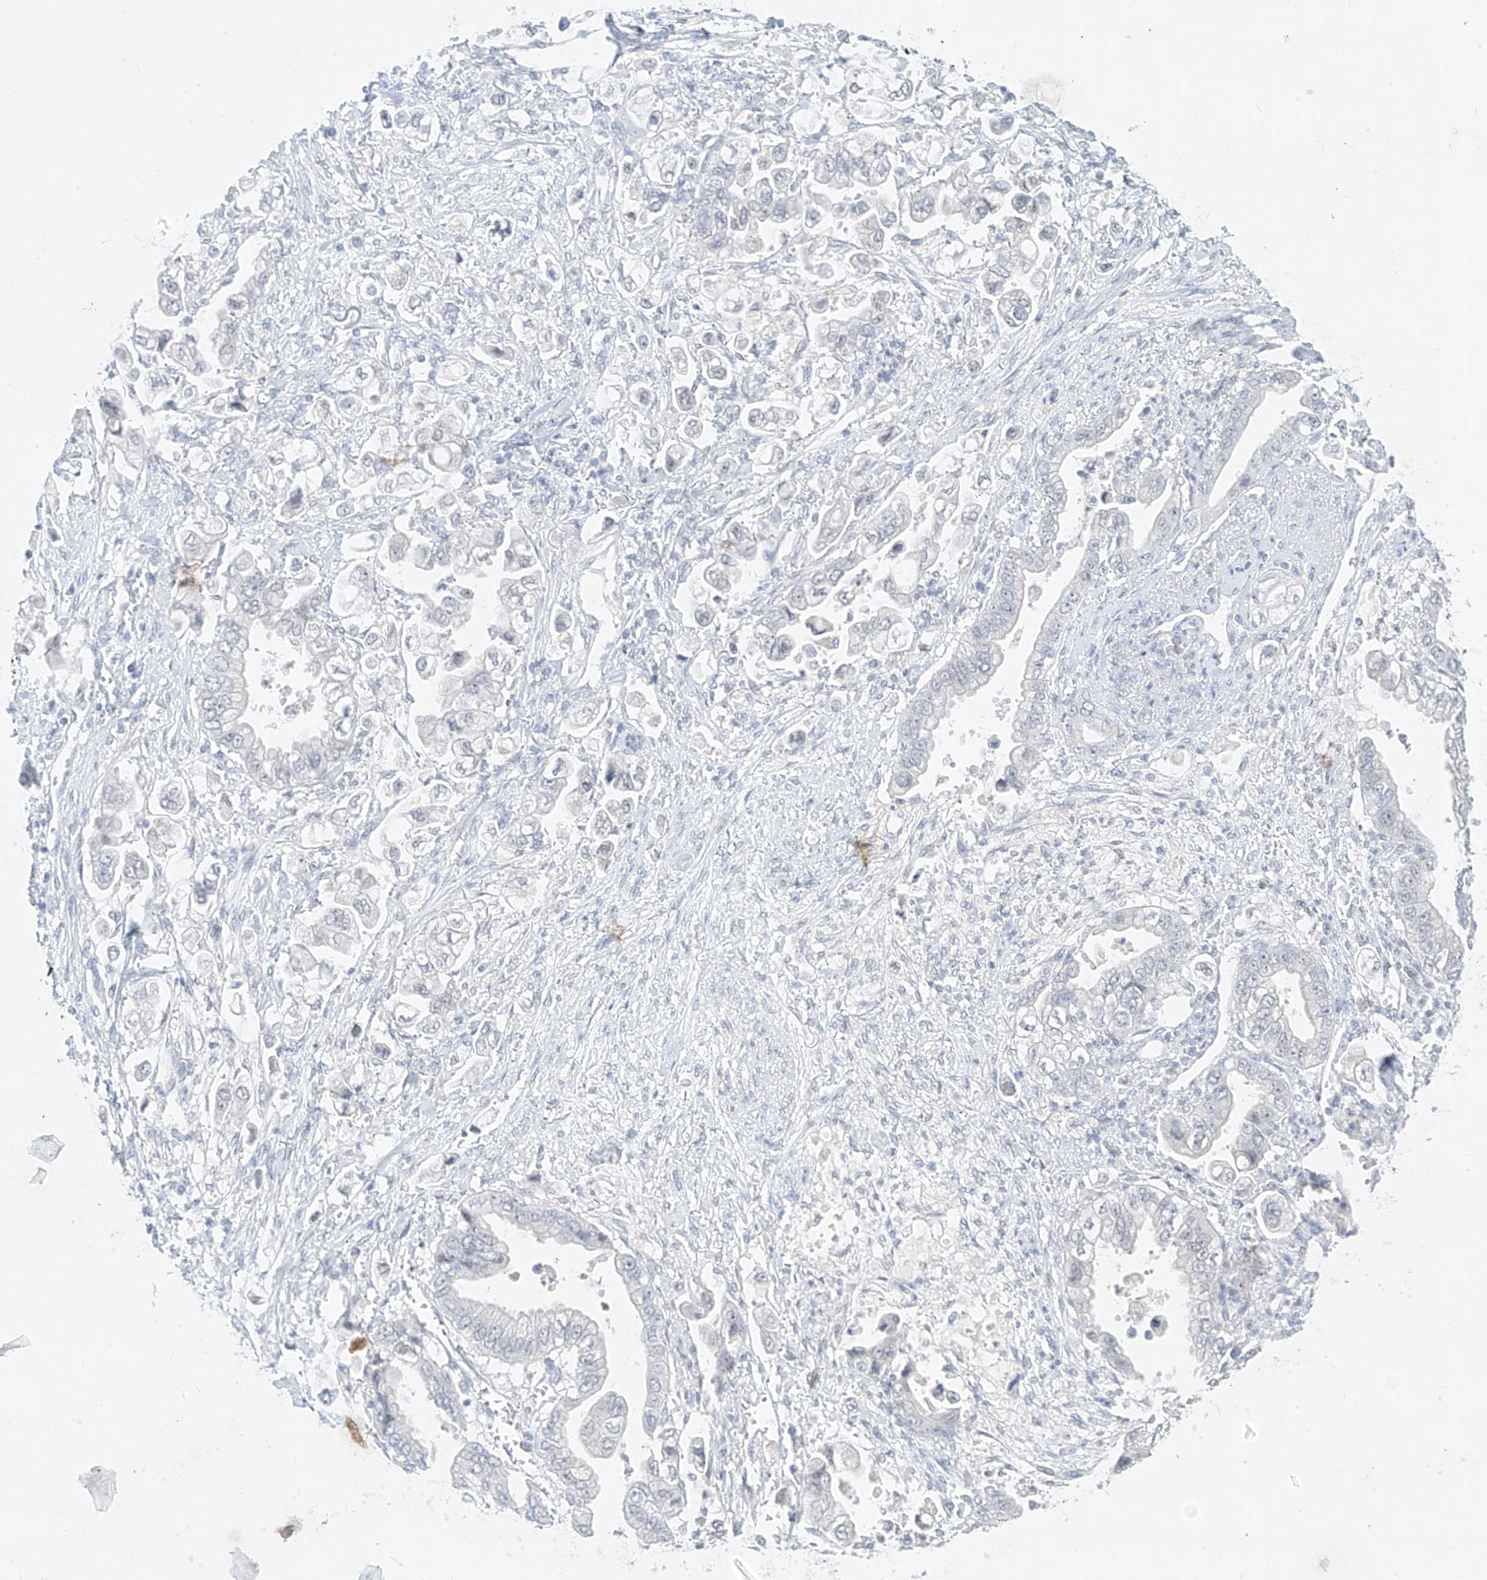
{"staining": {"intensity": "negative", "quantity": "none", "location": "none"}, "tissue": "stomach cancer", "cell_type": "Tumor cells", "image_type": "cancer", "snomed": [{"axis": "morphology", "description": "Adenocarcinoma, NOS"}, {"axis": "topography", "description": "Stomach"}], "caption": "This is an IHC photomicrograph of human stomach cancer (adenocarcinoma). There is no expression in tumor cells.", "gene": "BARX2", "patient": {"sex": "male", "age": 62}}